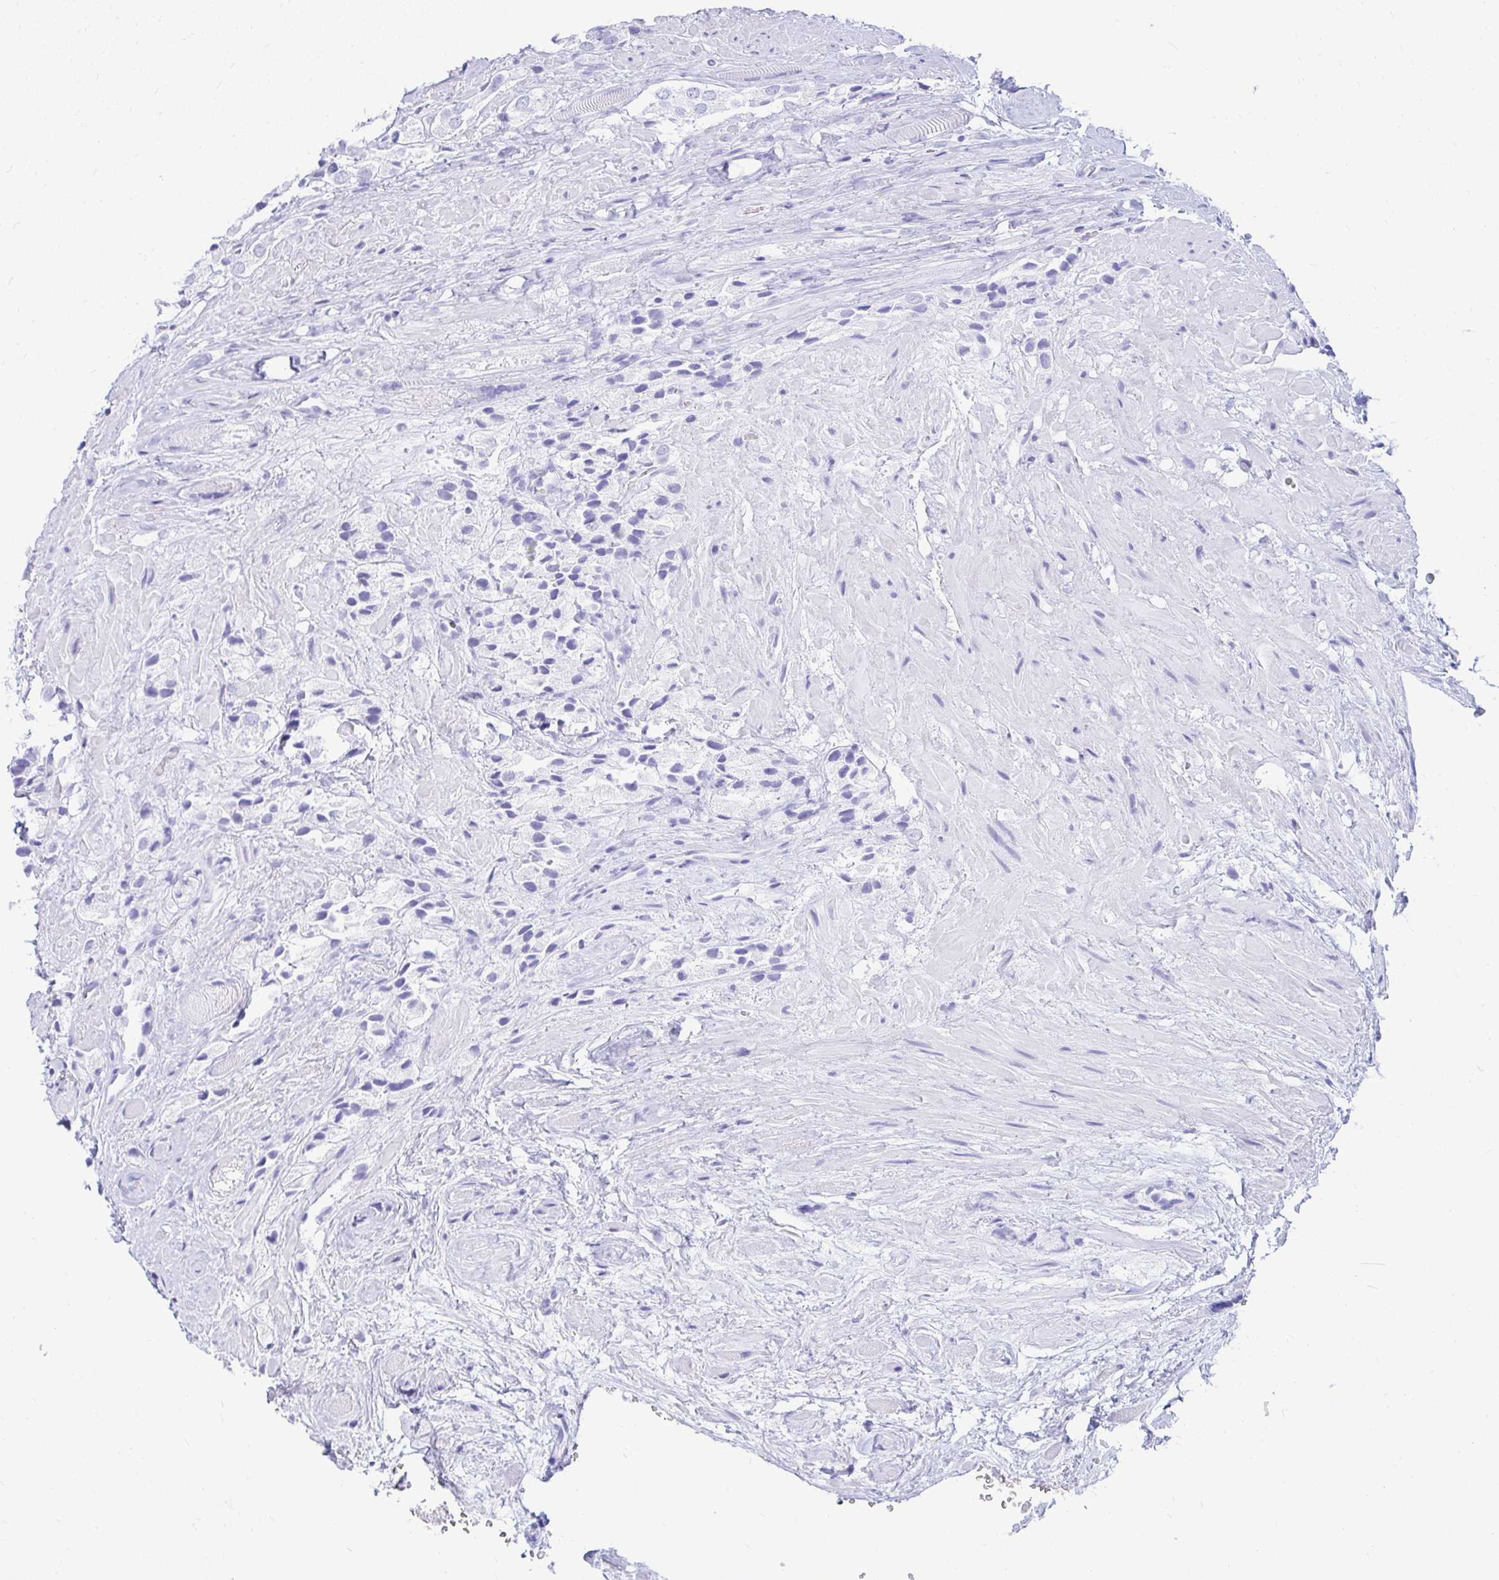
{"staining": {"intensity": "negative", "quantity": "none", "location": "none"}, "tissue": "prostate cancer", "cell_type": "Tumor cells", "image_type": "cancer", "snomed": [{"axis": "morphology", "description": "Adenocarcinoma, High grade"}, {"axis": "topography", "description": "Prostate and seminal vesicle, NOS"}], "caption": "The histopathology image shows no significant positivity in tumor cells of adenocarcinoma (high-grade) (prostate).", "gene": "NSG2", "patient": {"sex": "male", "age": 64}}